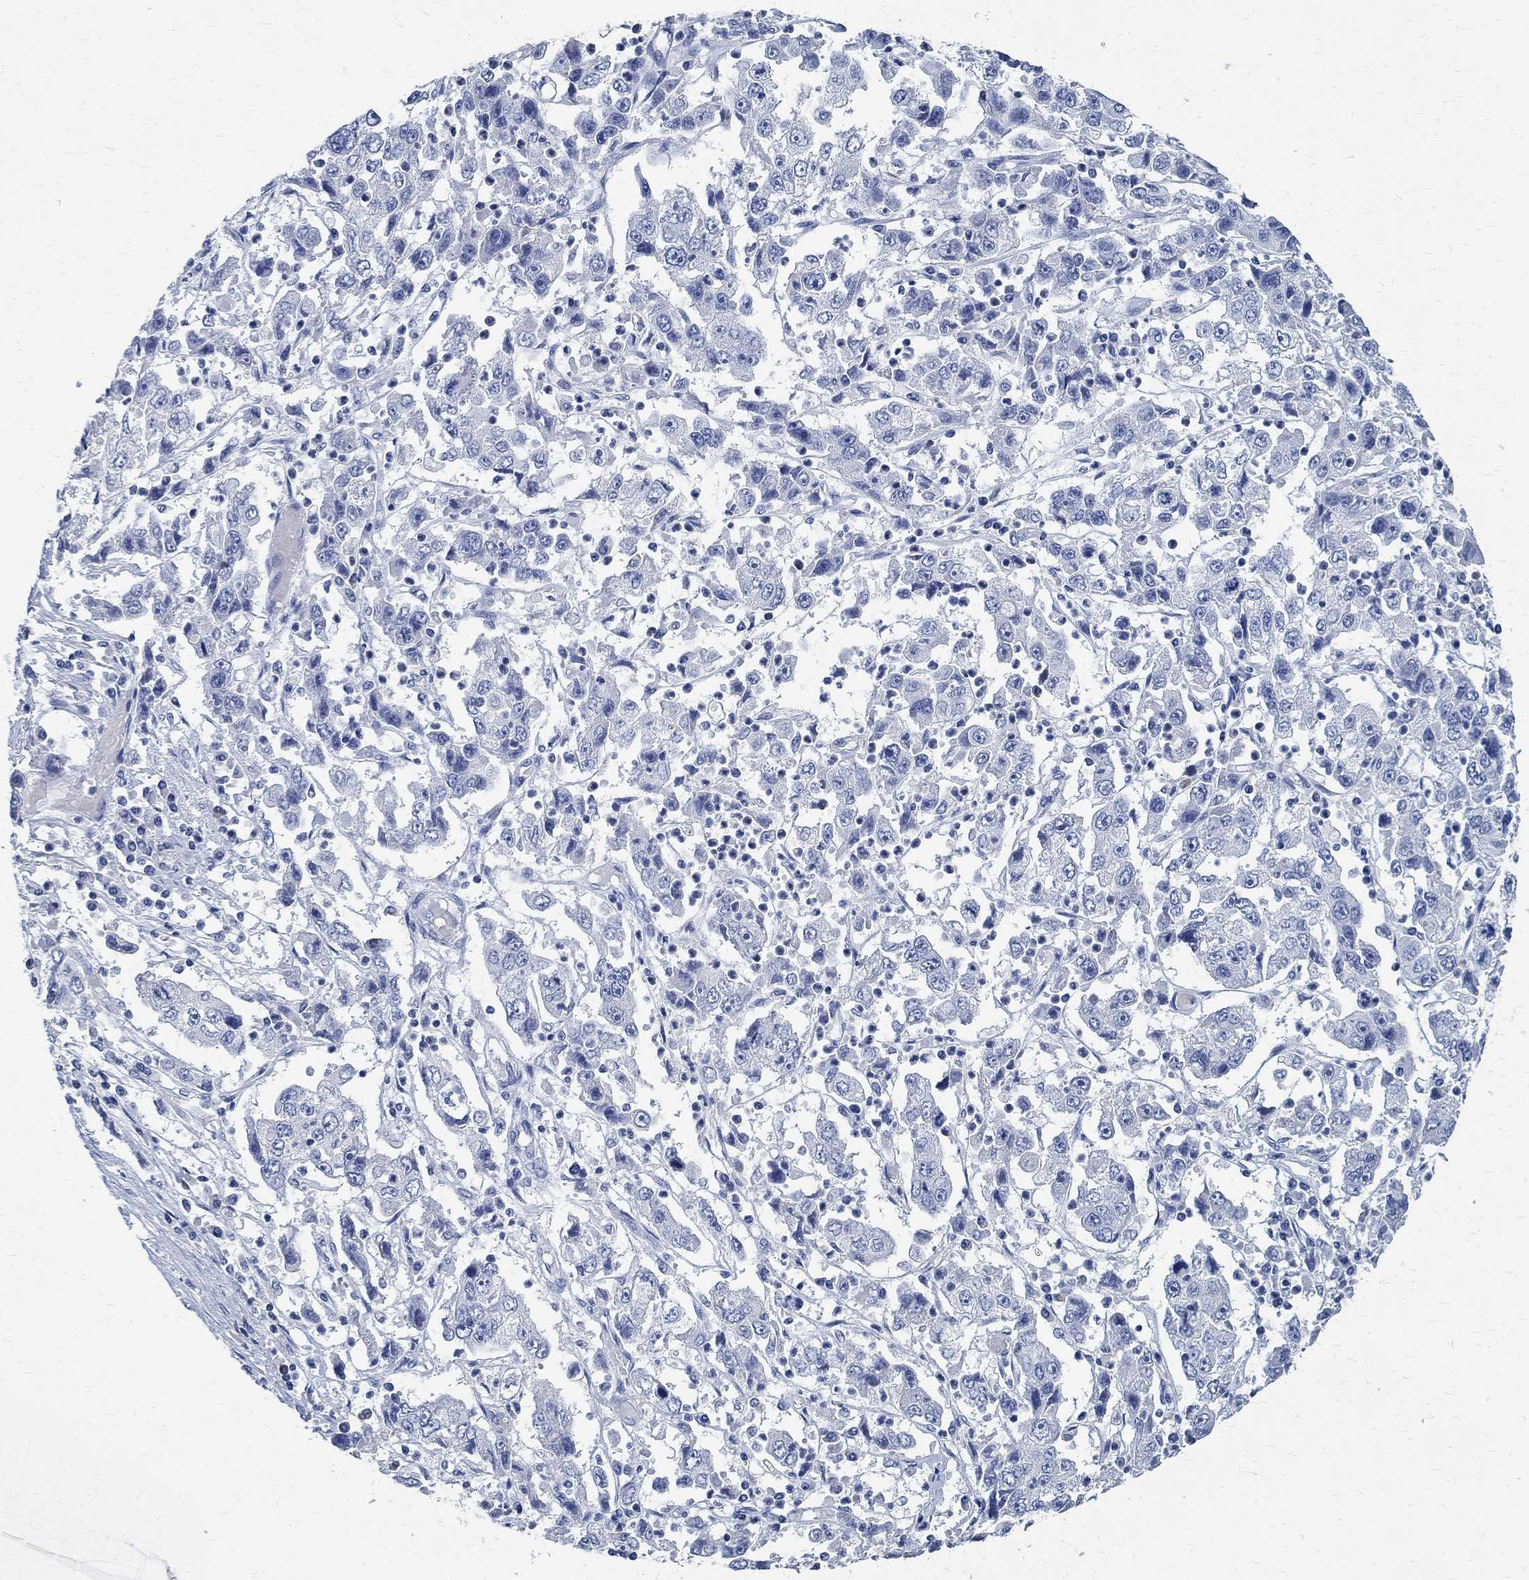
{"staining": {"intensity": "negative", "quantity": "none", "location": "none"}, "tissue": "cervical cancer", "cell_type": "Tumor cells", "image_type": "cancer", "snomed": [{"axis": "morphology", "description": "Squamous cell carcinoma, NOS"}, {"axis": "topography", "description": "Cervix"}], "caption": "DAB immunohistochemical staining of human cervical cancer displays no significant expression in tumor cells. The staining is performed using DAB (3,3'-diaminobenzidine) brown chromogen with nuclei counter-stained in using hematoxylin.", "gene": "PRX", "patient": {"sex": "female", "age": 36}}